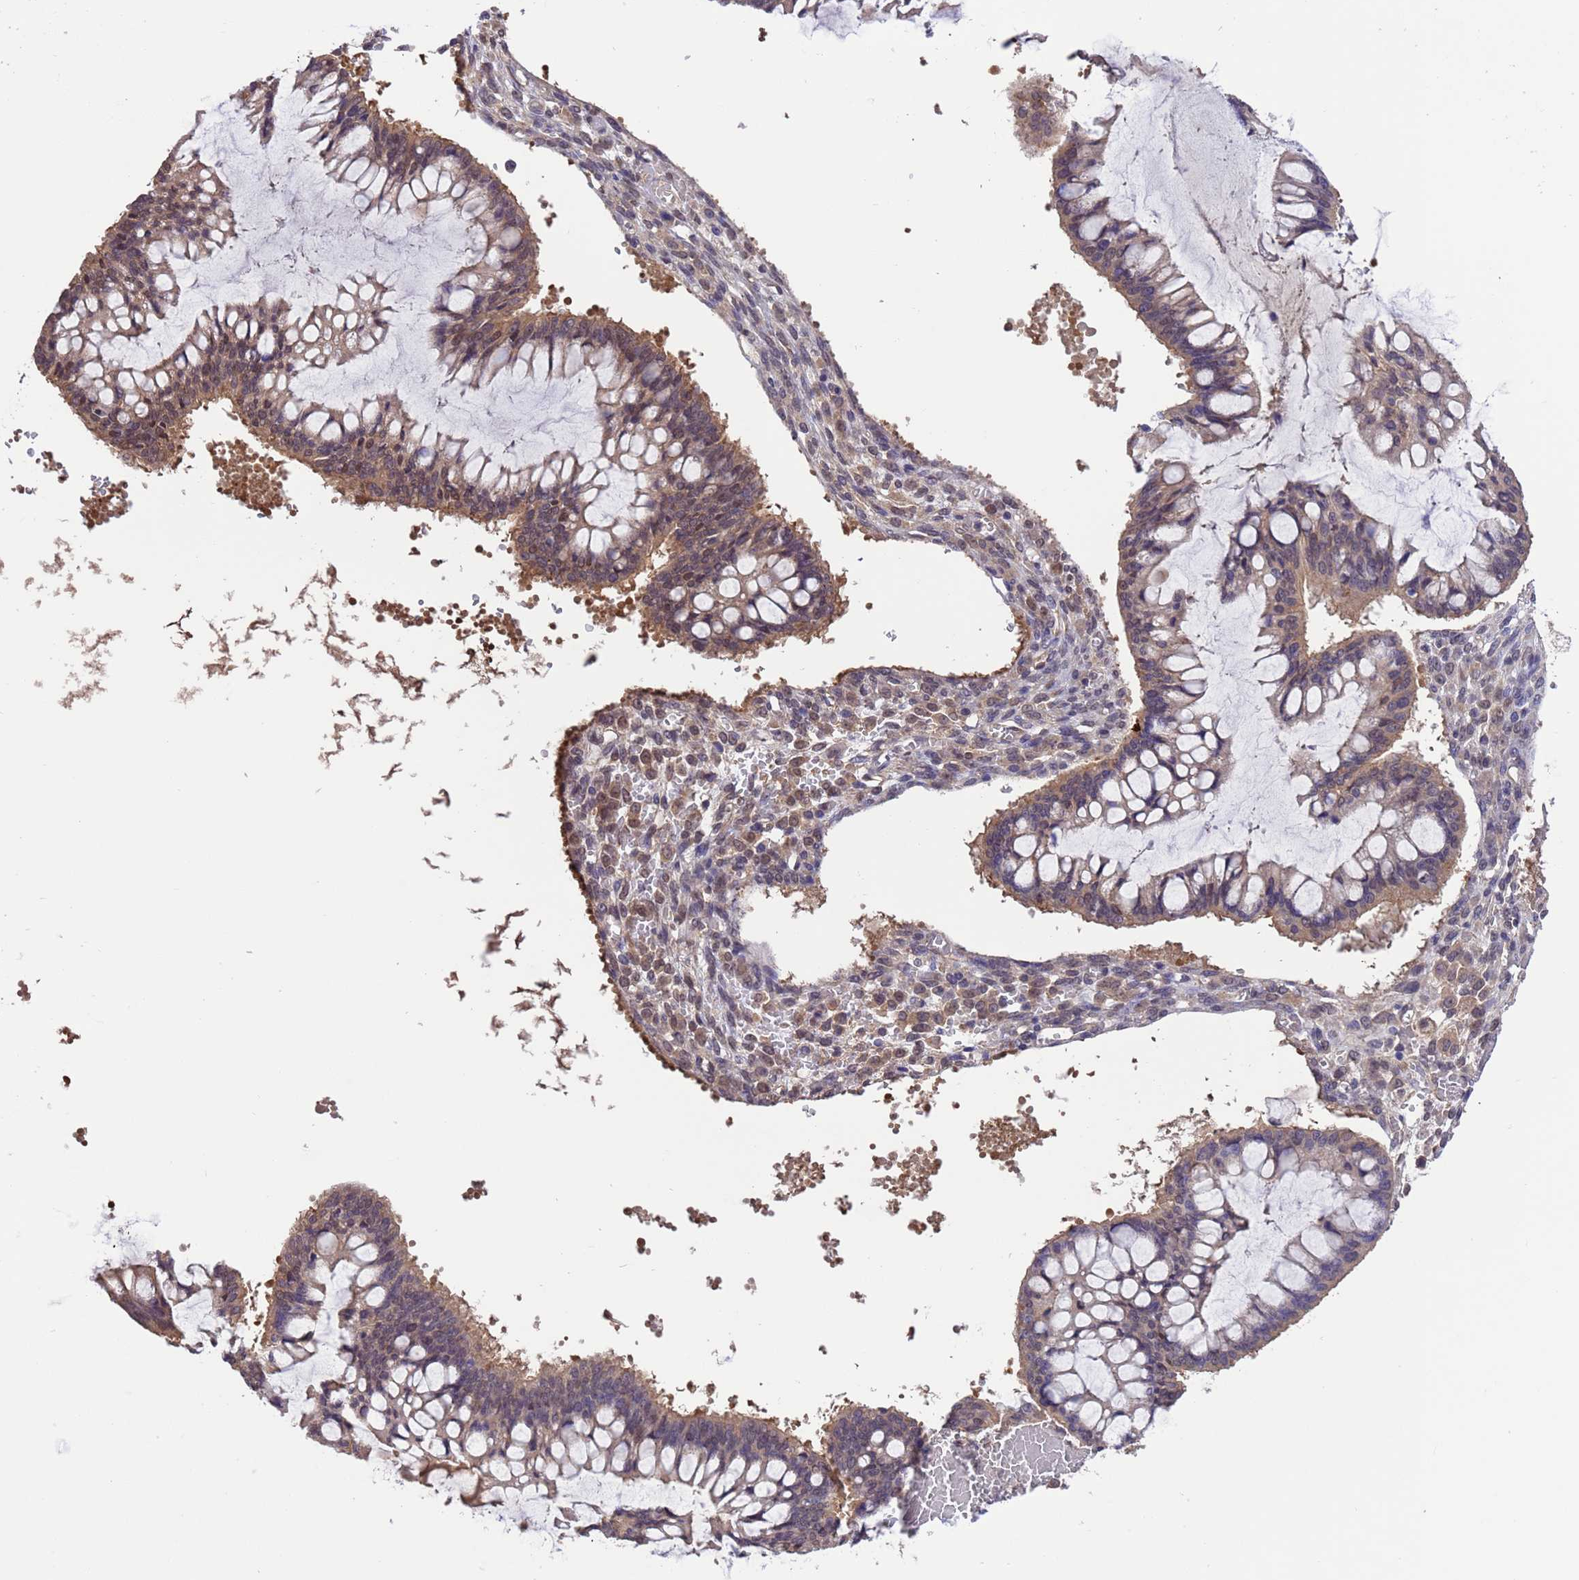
{"staining": {"intensity": "weak", "quantity": ">75%", "location": "cytoplasmic/membranous,nuclear"}, "tissue": "ovarian cancer", "cell_type": "Tumor cells", "image_type": "cancer", "snomed": [{"axis": "morphology", "description": "Cystadenocarcinoma, mucinous, NOS"}, {"axis": "topography", "description": "Ovary"}], "caption": "Tumor cells display low levels of weak cytoplasmic/membranous and nuclear staining in approximately >75% of cells in human ovarian mucinous cystadenocarcinoma. The protein of interest is shown in brown color, while the nuclei are stained blue.", "gene": "ZFP69B", "patient": {"sex": "female", "age": 73}}